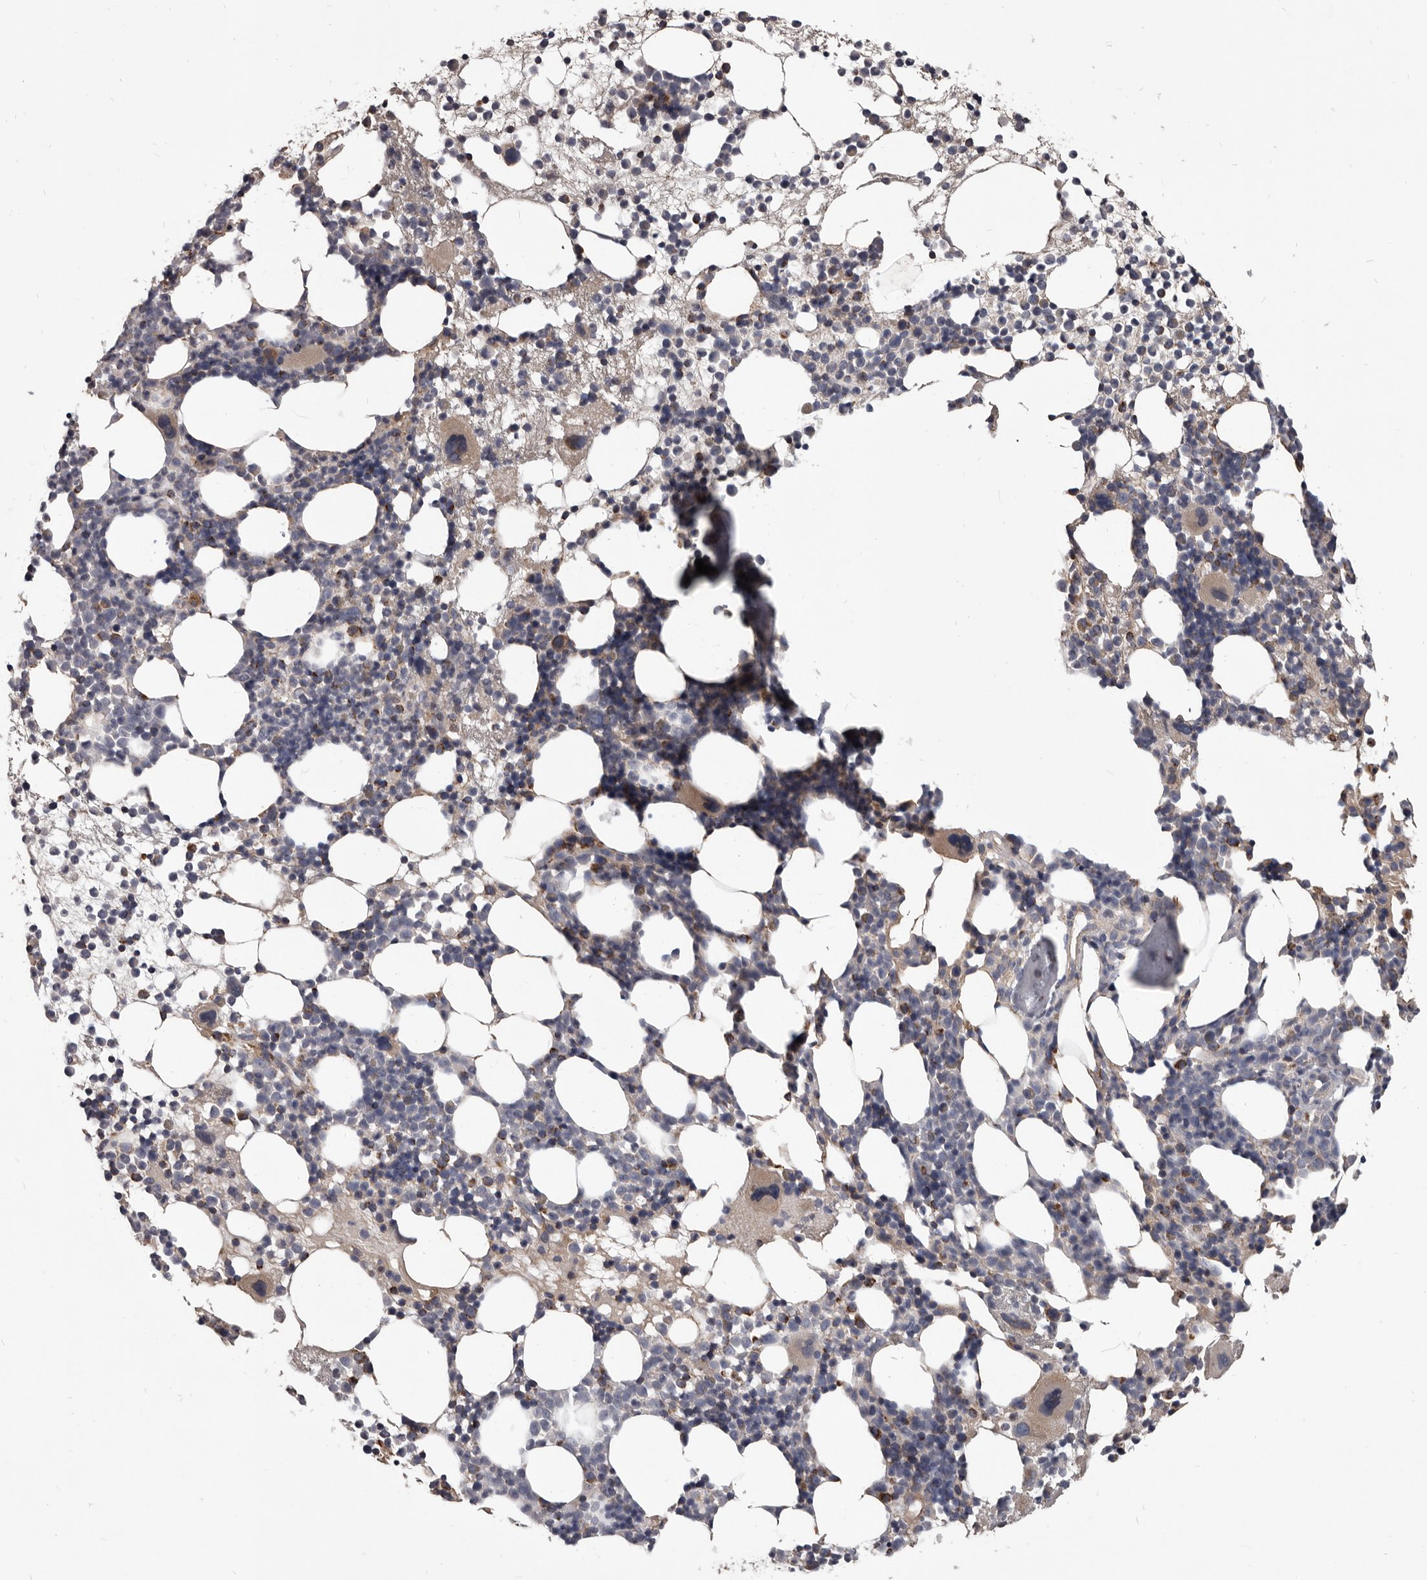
{"staining": {"intensity": "moderate", "quantity": "<25%", "location": "cytoplasmic/membranous"}, "tissue": "bone marrow", "cell_type": "Hematopoietic cells", "image_type": "normal", "snomed": [{"axis": "morphology", "description": "Normal tissue, NOS"}, {"axis": "topography", "description": "Bone marrow"}], "caption": "About <25% of hematopoietic cells in normal human bone marrow show moderate cytoplasmic/membranous protein staining as visualized by brown immunohistochemical staining.", "gene": "ALDH5A1", "patient": {"sex": "female", "age": 57}}